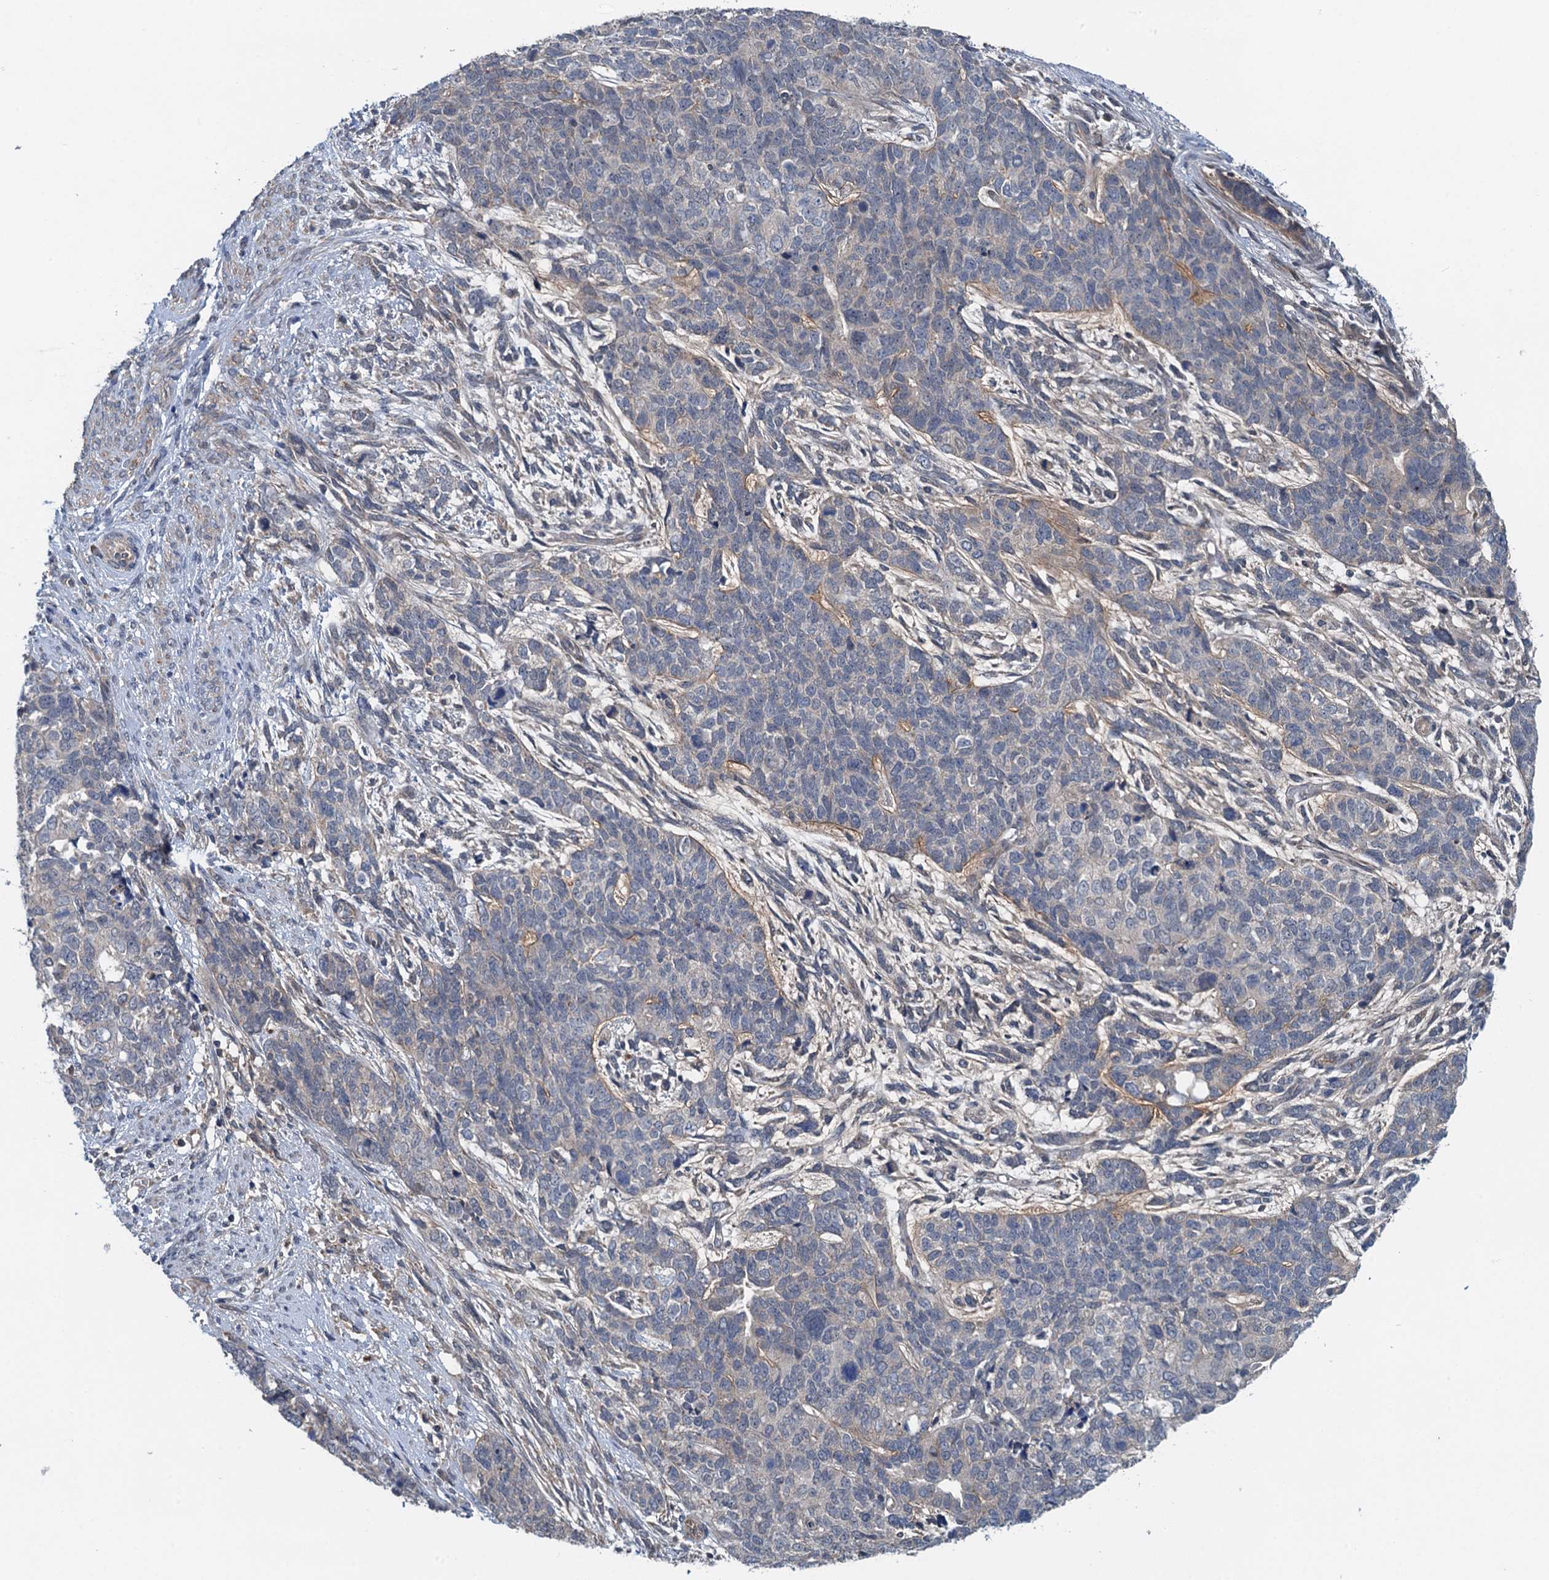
{"staining": {"intensity": "negative", "quantity": "none", "location": "none"}, "tissue": "cervical cancer", "cell_type": "Tumor cells", "image_type": "cancer", "snomed": [{"axis": "morphology", "description": "Squamous cell carcinoma, NOS"}, {"axis": "topography", "description": "Cervix"}], "caption": "Micrograph shows no protein expression in tumor cells of squamous cell carcinoma (cervical) tissue.", "gene": "ZNF606", "patient": {"sex": "female", "age": 63}}